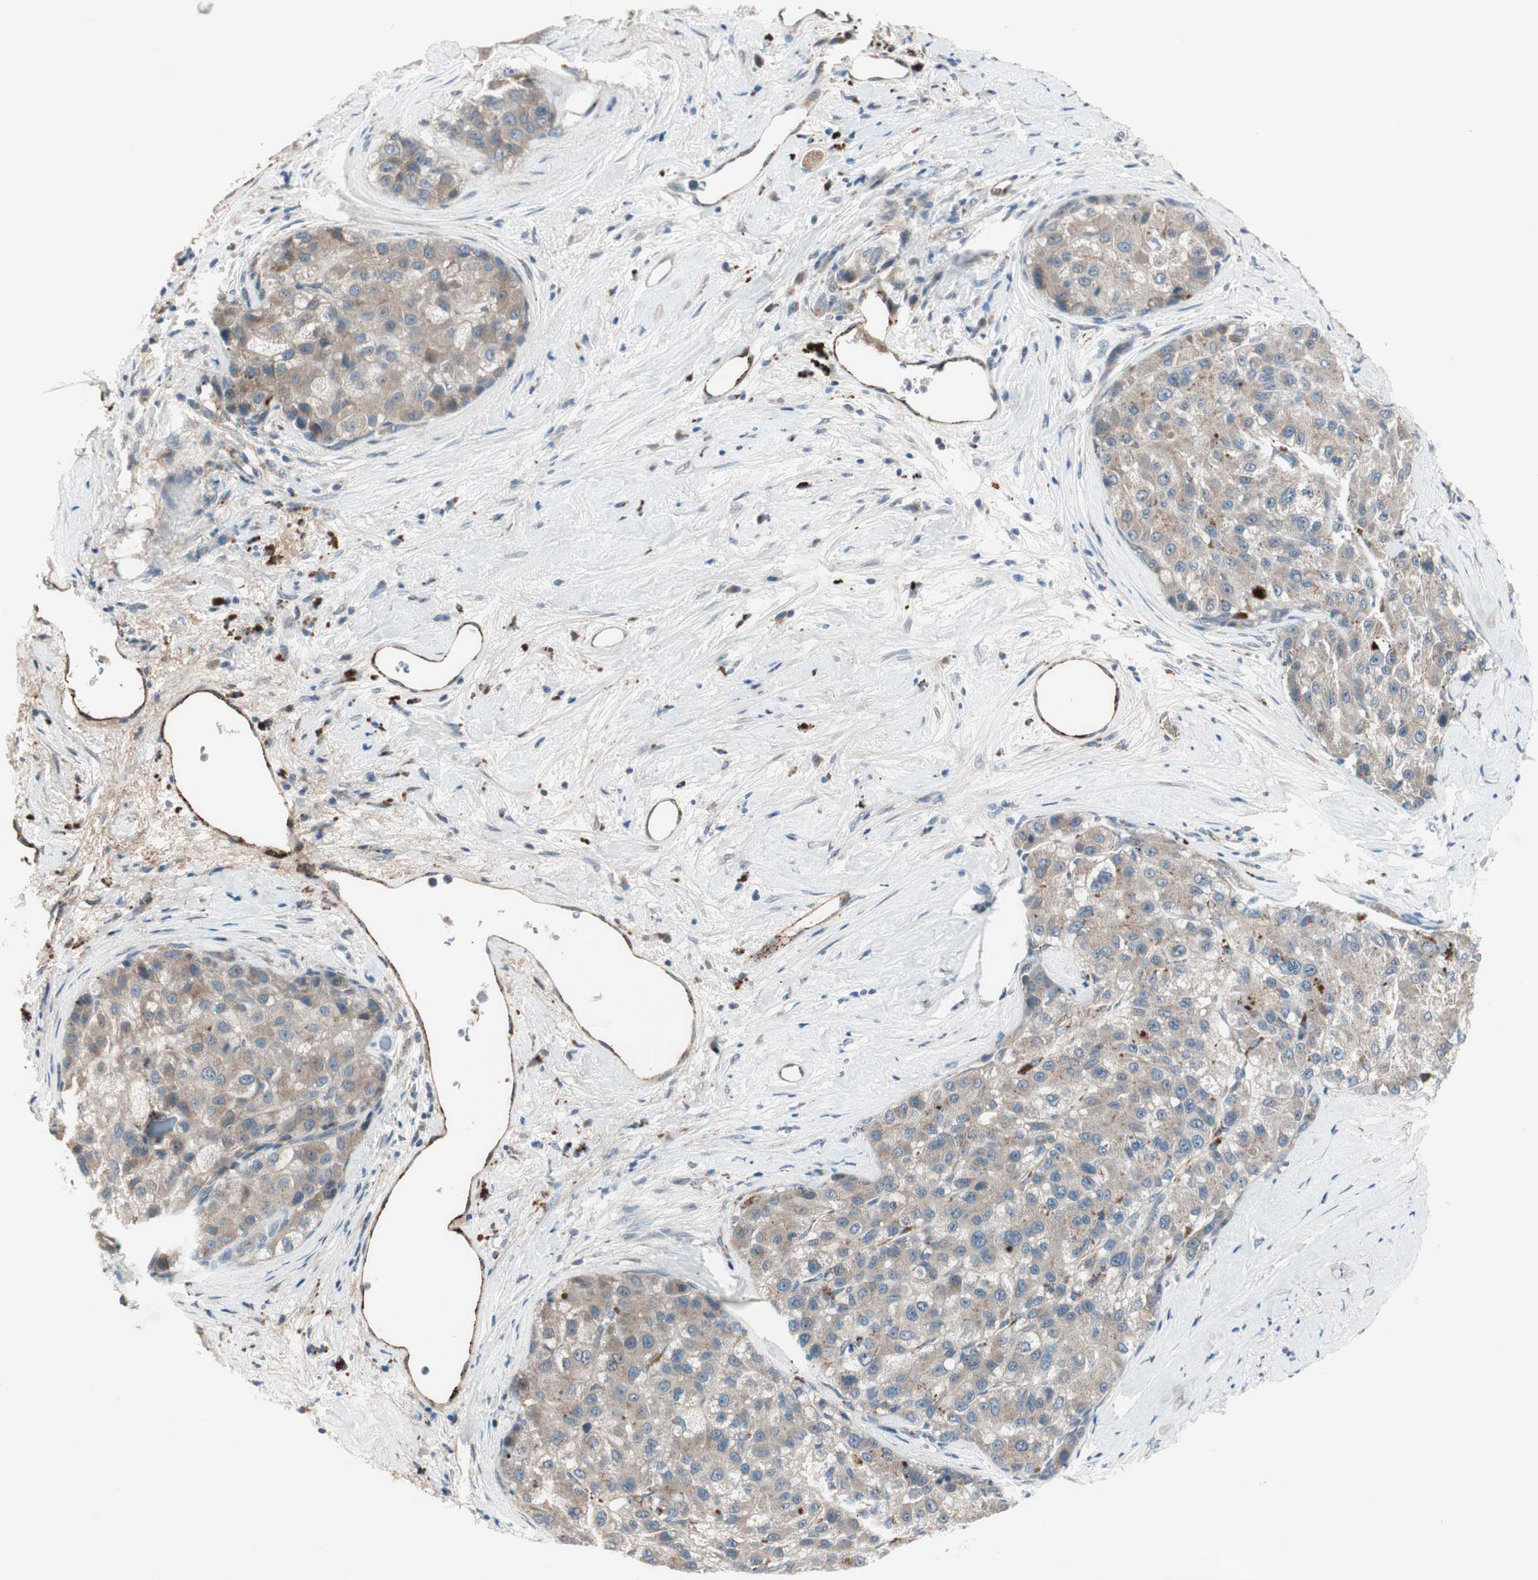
{"staining": {"intensity": "weak", "quantity": ">75%", "location": "cytoplasmic/membranous"}, "tissue": "liver cancer", "cell_type": "Tumor cells", "image_type": "cancer", "snomed": [{"axis": "morphology", "description": "Carcinoma, Hepatocellular, NOS"}, {"axis": "topography", "description": "Liver"}], "caption": "Brown immunohistochemical staining in liver cancer (hepatocellular carcinoma) displays weak cytoplasmic/membranous positivity in approximately >75% of tumor cells. The protein is shown in brown color, while the nuclei are stained blue.", "gene": "FGFR4", "patient": {"sex": "male", "age": 80}}